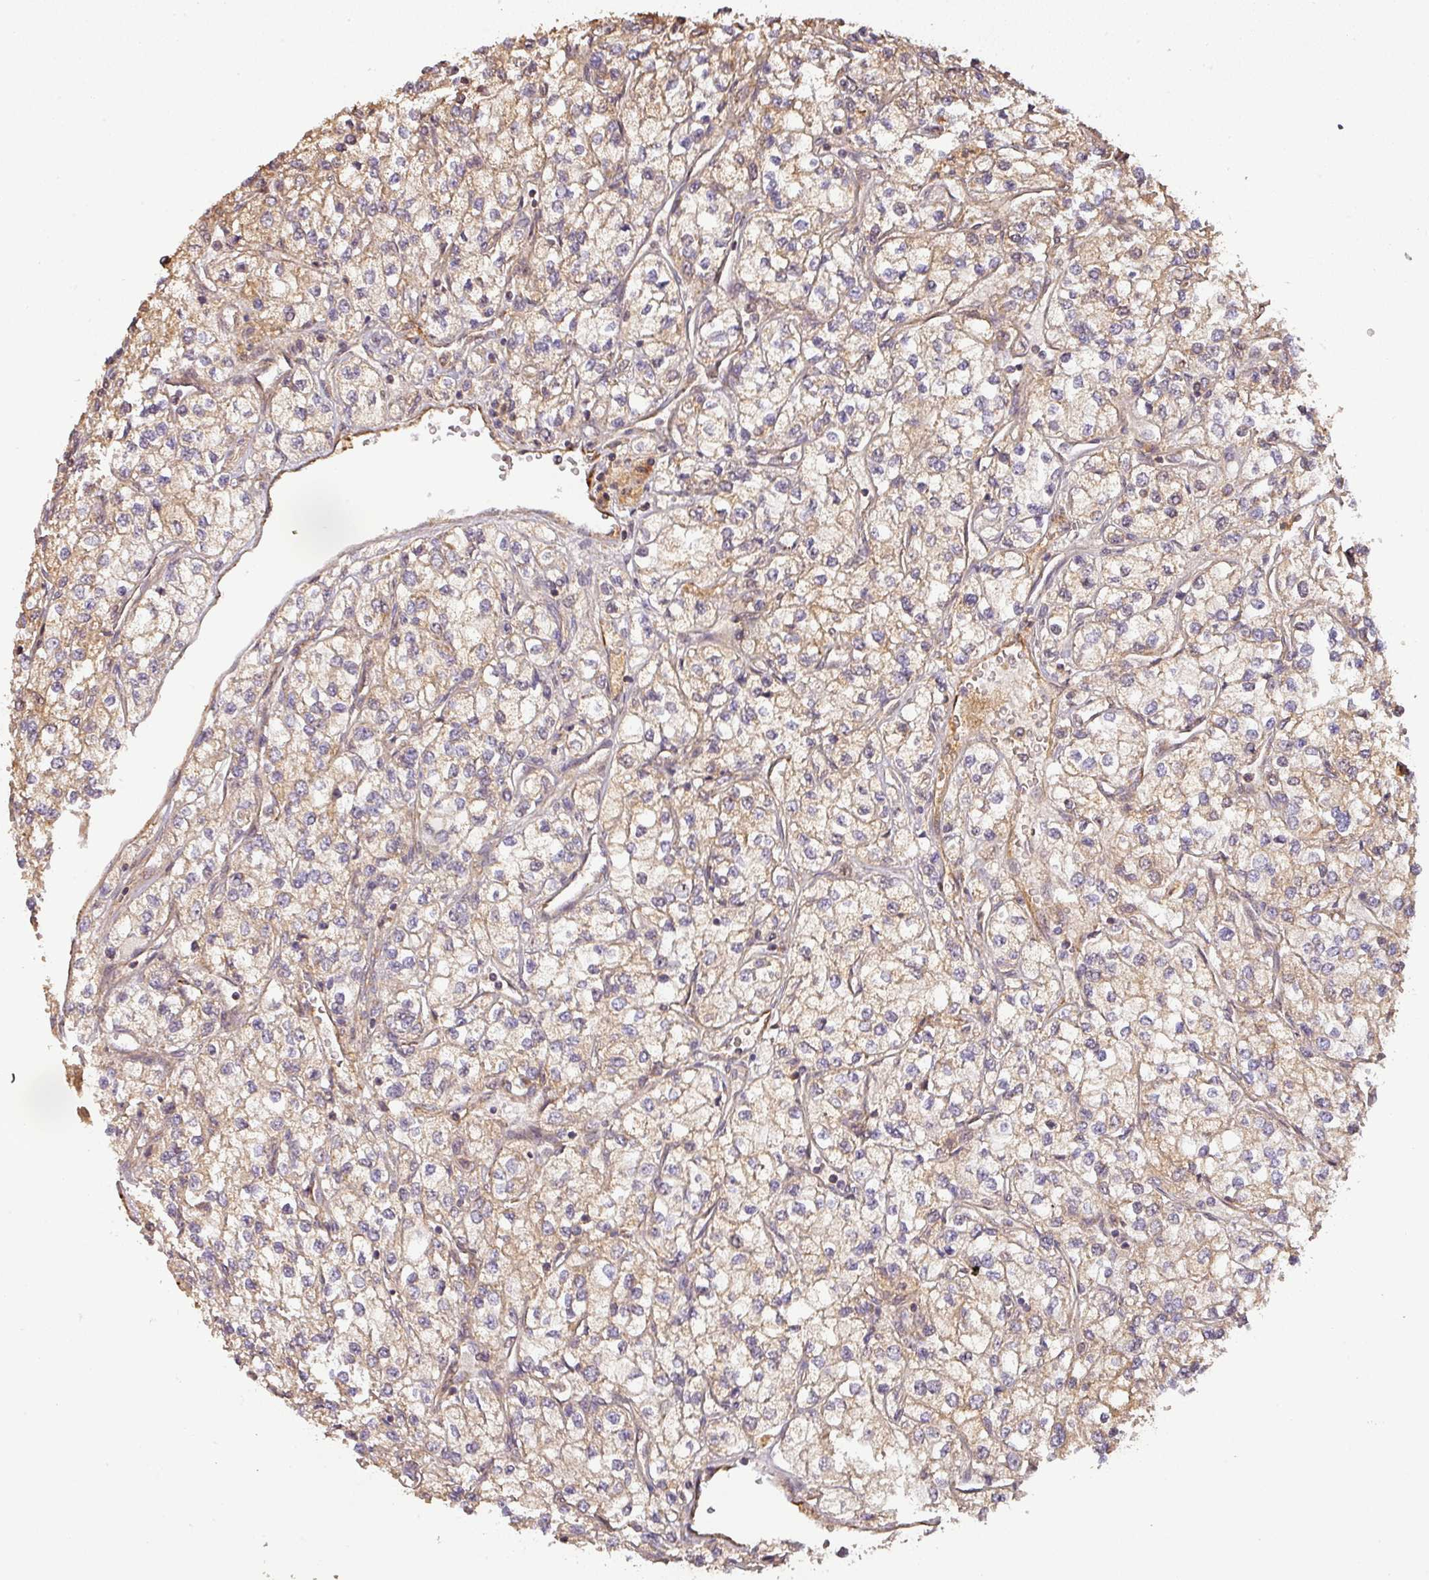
{"staining": {"intensity": "weak", "quantity": ">75%", "location": "cytoplasmic/membranous"}, "tissue": "renal cancer", "cell_type": "Tumor cells", "image_type": "cancer", "snomed": [{"axis": "morphology", "description": "Adenocarcinoma, NOS"}, {"axis": "topography", "description": "Kidney"}], "caption": "Weak cytoplasmic/membranous positivity is appreciated in approximately >75% of tumor cells in renal cancer (adenocarcinoma). The staining was performed using DAB (3,3'-diaminobenzidine), with brown indicating positive protein expression. Nuclei are stained blue with hematoxylin.", "gene": "BPIFB3", "patient": {"sex": "male", "age": 80}}